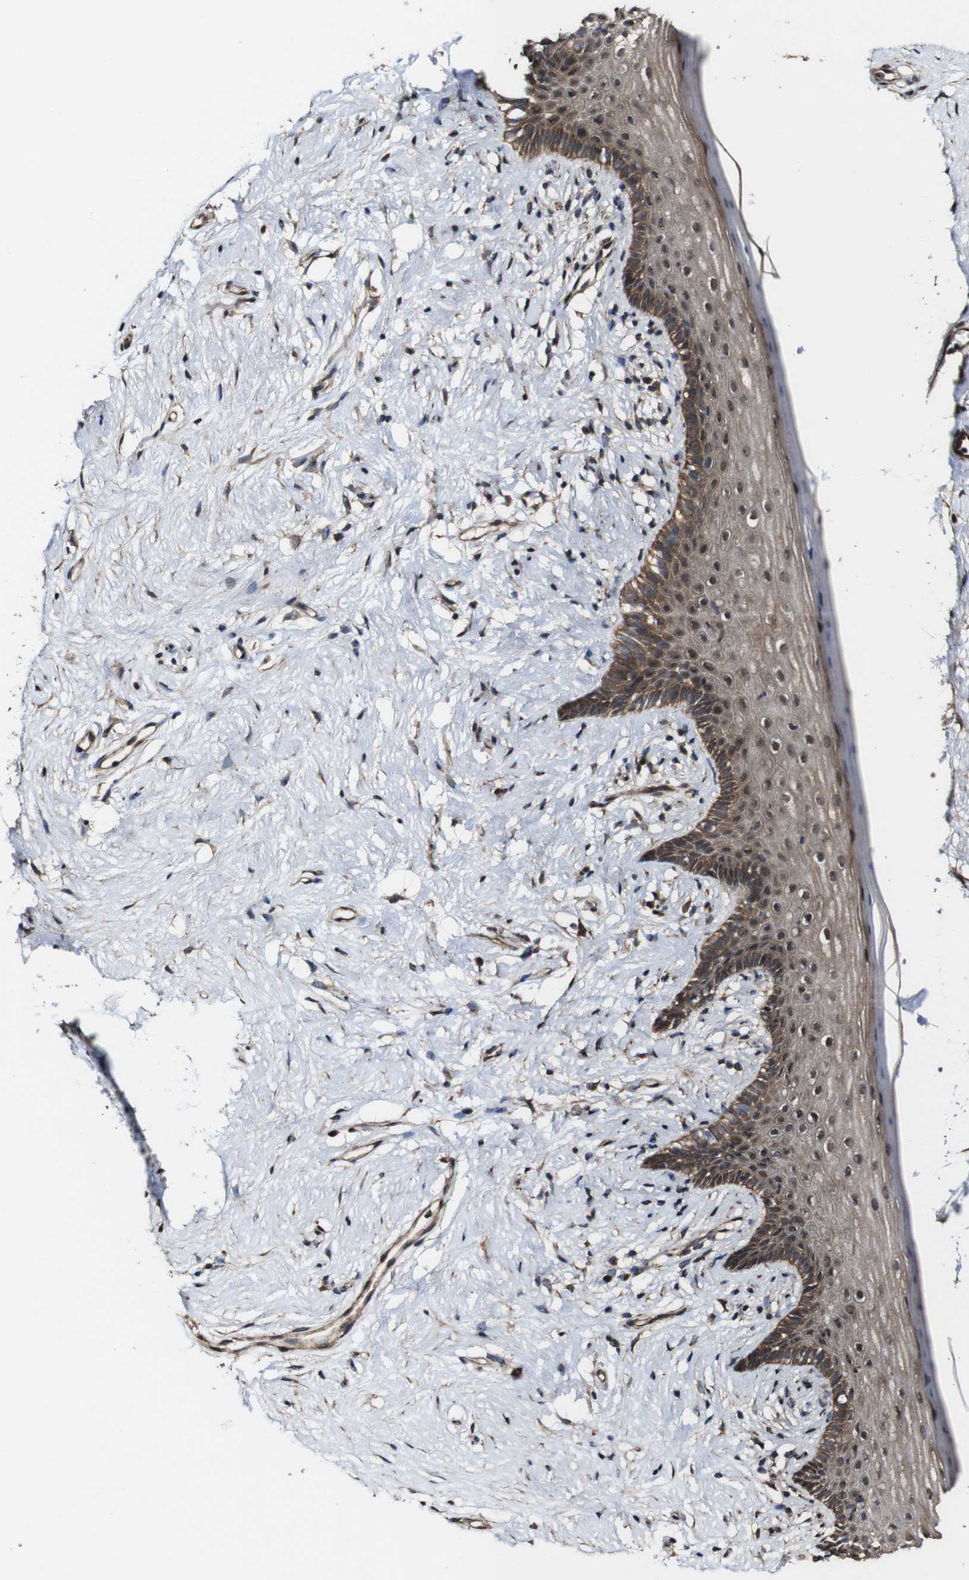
{"staining": {"intensity": "moderate", "quantity": ">75%", "location": "cytoplasmic/membranous"}, "tissue": "vagina", "cell_type": "Squamous epithelial cells", "image_type": "normal", "snomed": [{"axis": "morphology", "description": "Normal tissue, NOS"}, {"axis": "topography", "description": "Vagina"}], "caption": "Vagina was stained to show a protein in brown. There is medium levels of moderate cytoplasmic/membranous staining in about >75% of squamous epithelial cells. (DAB (3,3'-diaminobenzidine) IHC with brightfield microscopy, high magnification).", "gene": "BTN3A3", "patient": {"sex": "female", "age": 44}}